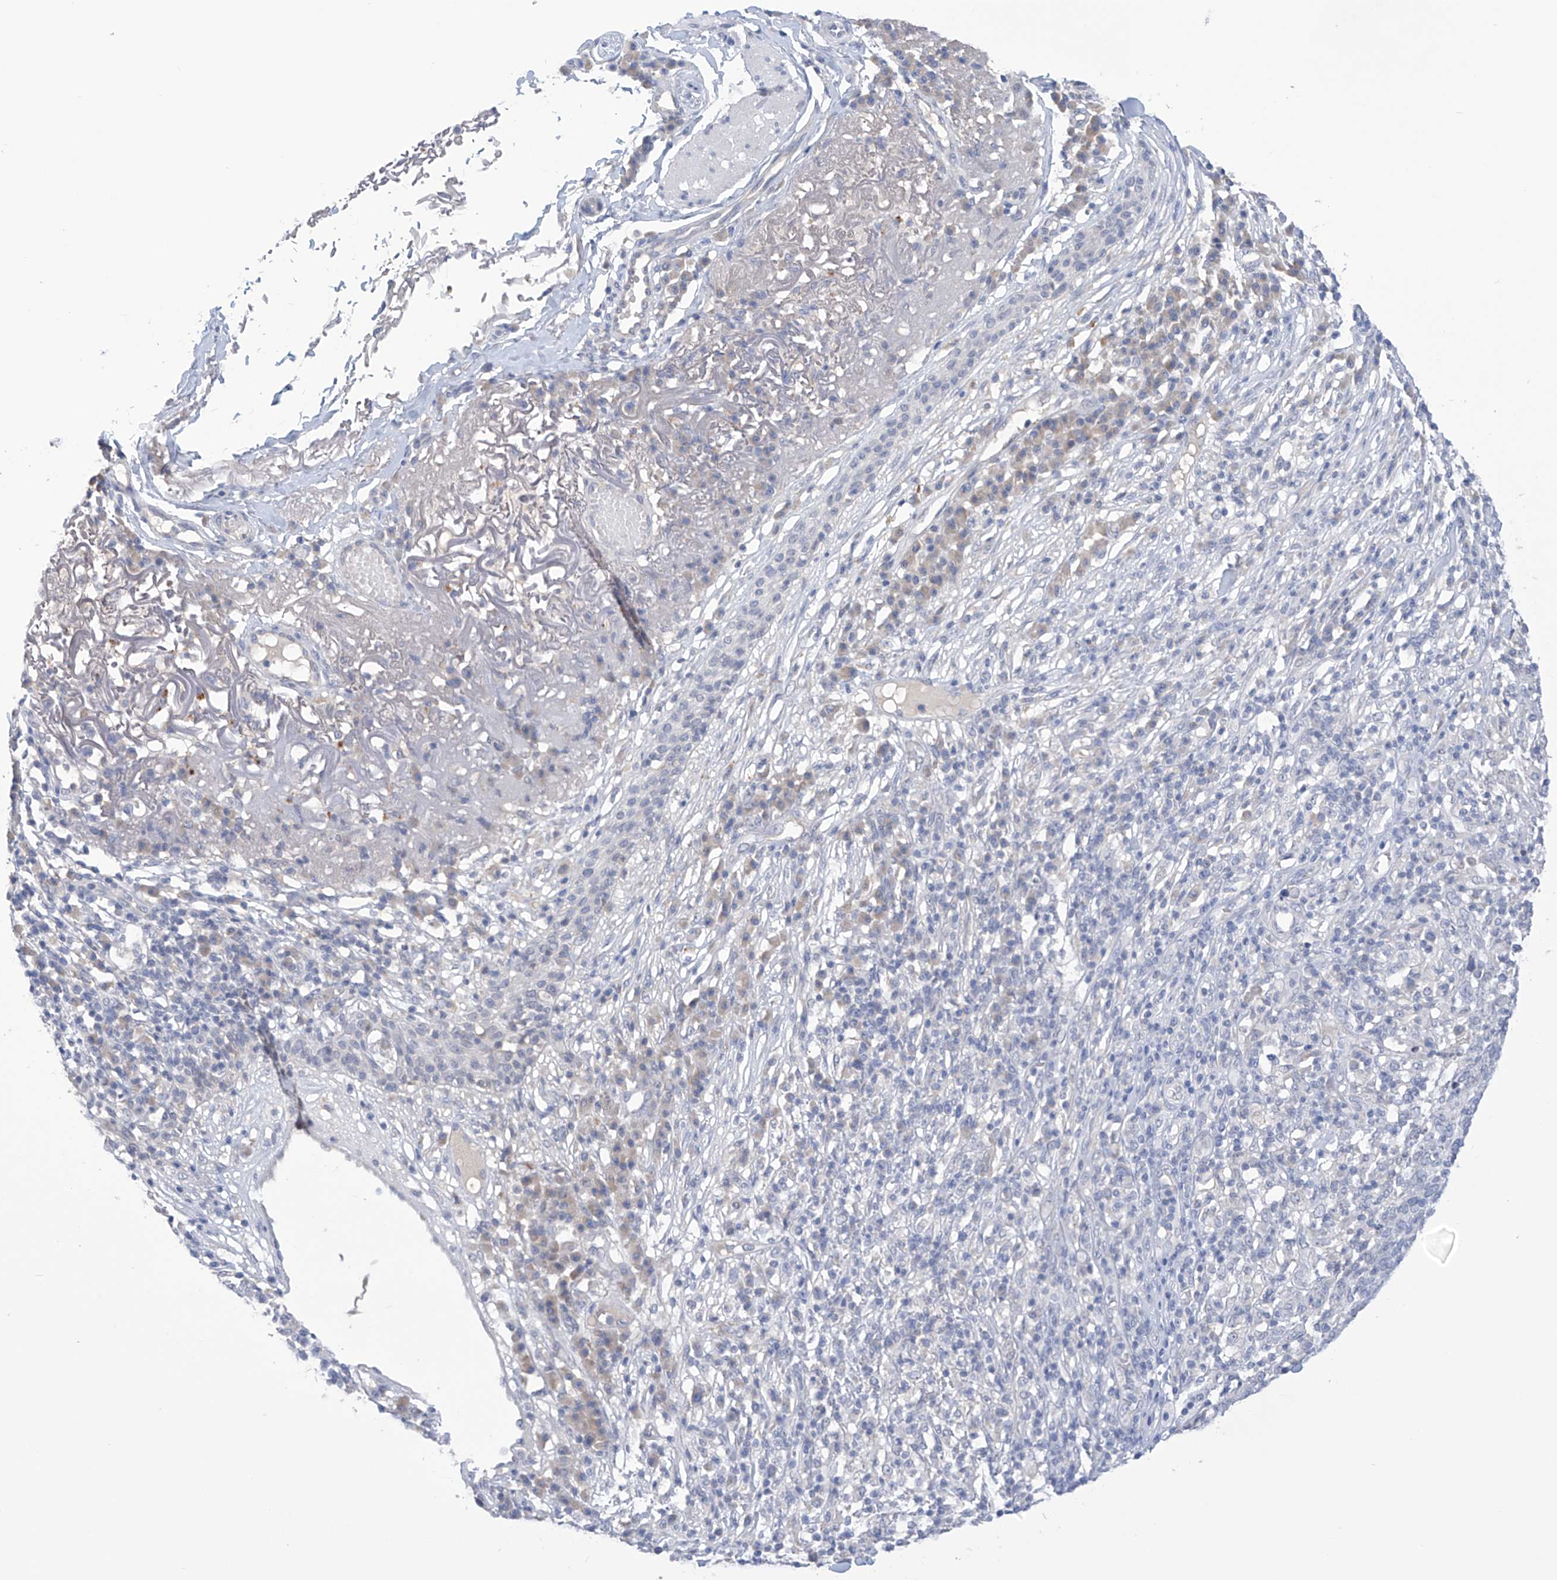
{"staining": {"intensity": "negative", "quantity": "none", "location": "none"}, "tissue": "skin cancer", "cell_type": "Tumor cells", "image_type": "cancer", "snomed": [{"axis": "morphology", "description": "Squamous cell carcinoma, NOS"}, {"axis": "topography", "description": "Skin"}], "caption": "Image shows no protein expression in tumor cells of squamous cell carcinoma (skin) tissue.", "gene": "IBA57", "patient": {"sex": "female", "age": 90}}